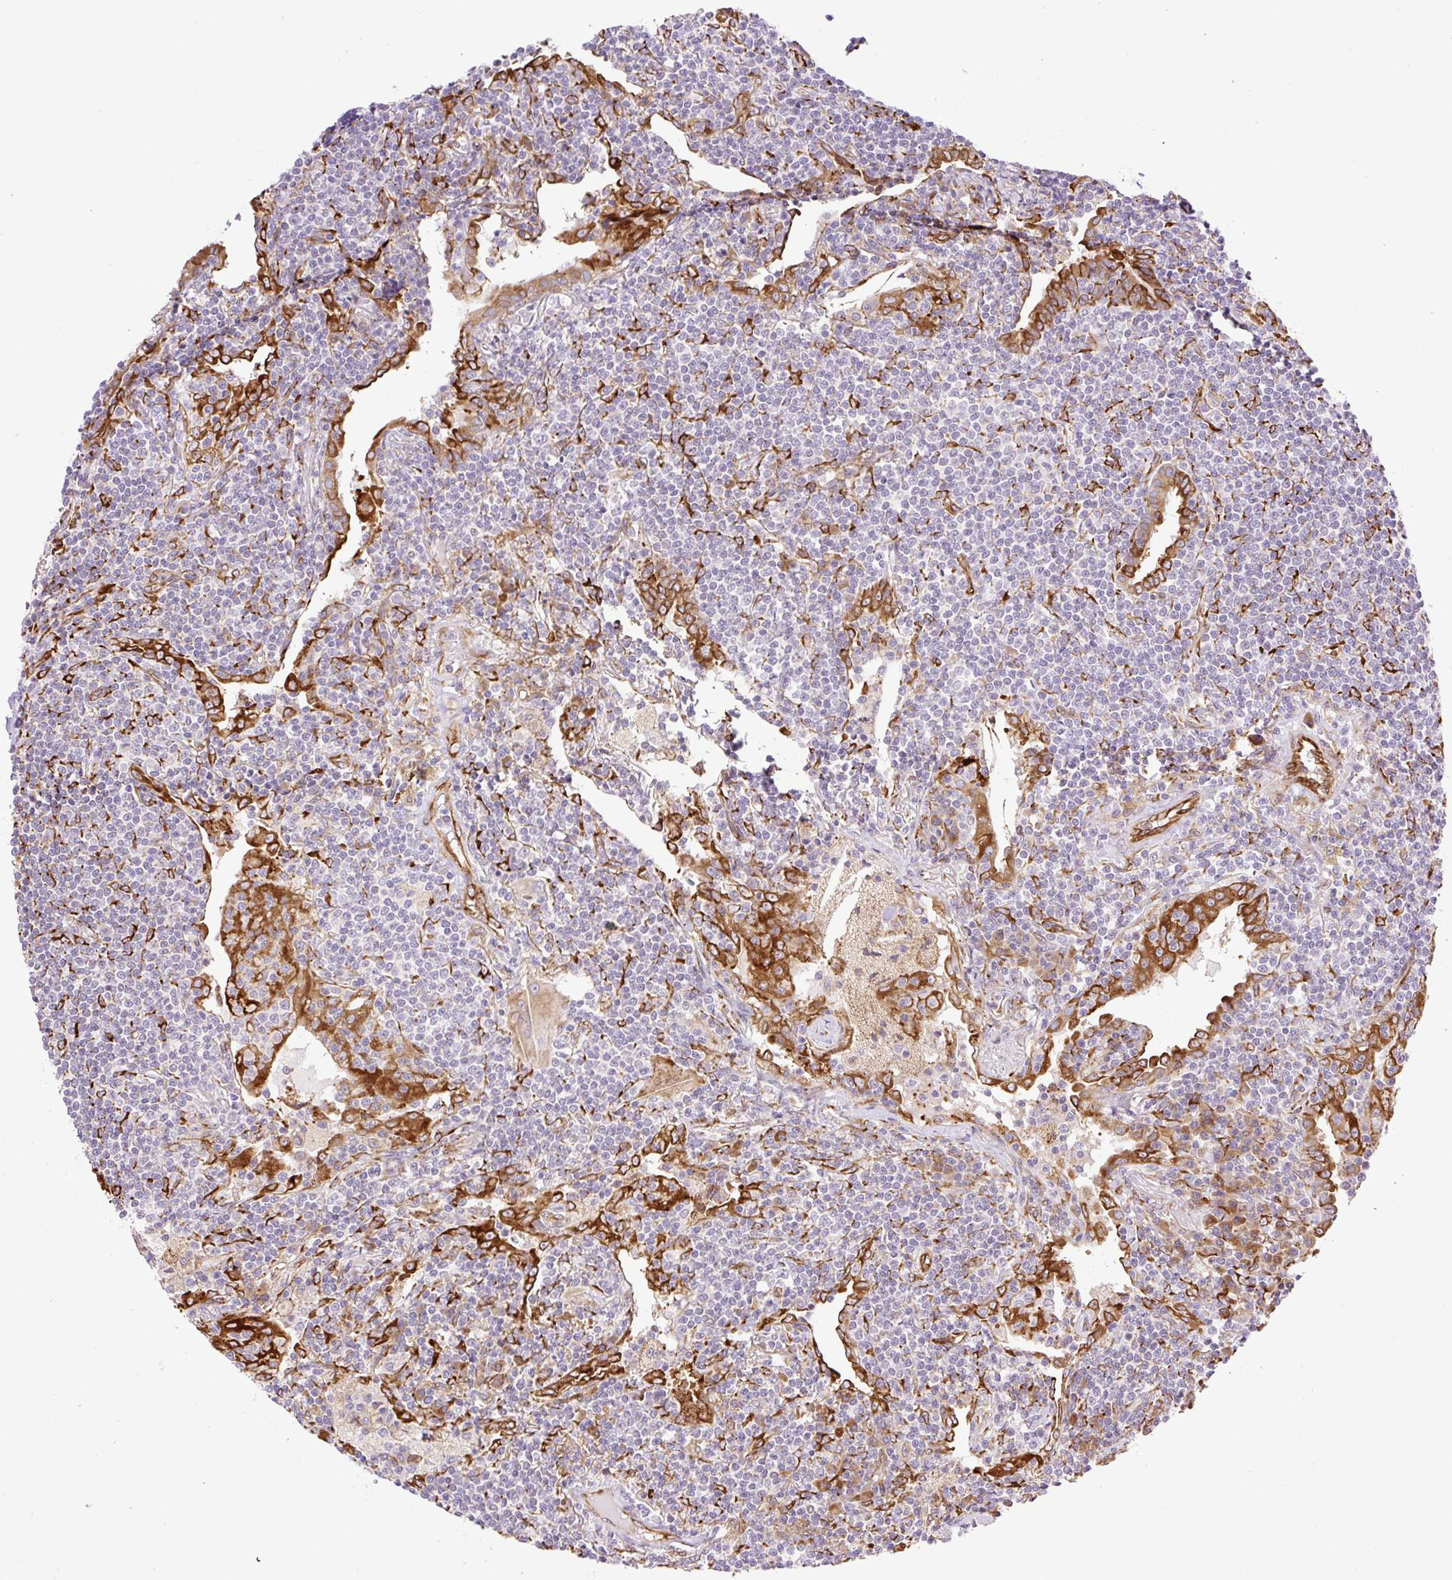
{"staining": {"intensity": "negative", "quantity": "none", "location": "none"}, "tissue": "lymphoma", "cell_type": "Tumor cells", "image_type": "cancer", "snomed": [{"axis": "morphology", "description": "Malignant lymphoma, non-Hodgkin's type, Low grade"}, {"axis": "topography", "description": "Lung"}], "caption": "Immunohistochemistry (IHC) micrograph of neoplastic tissue: human low-grade malignant lymphoma, non-Hodgkin's type stained with DAB (3,3'-diaminobenzidine) shows no significant protein staining in tumor cells.", "gene": "RAB30", "patient": {"sex": "female", "age": 71}}